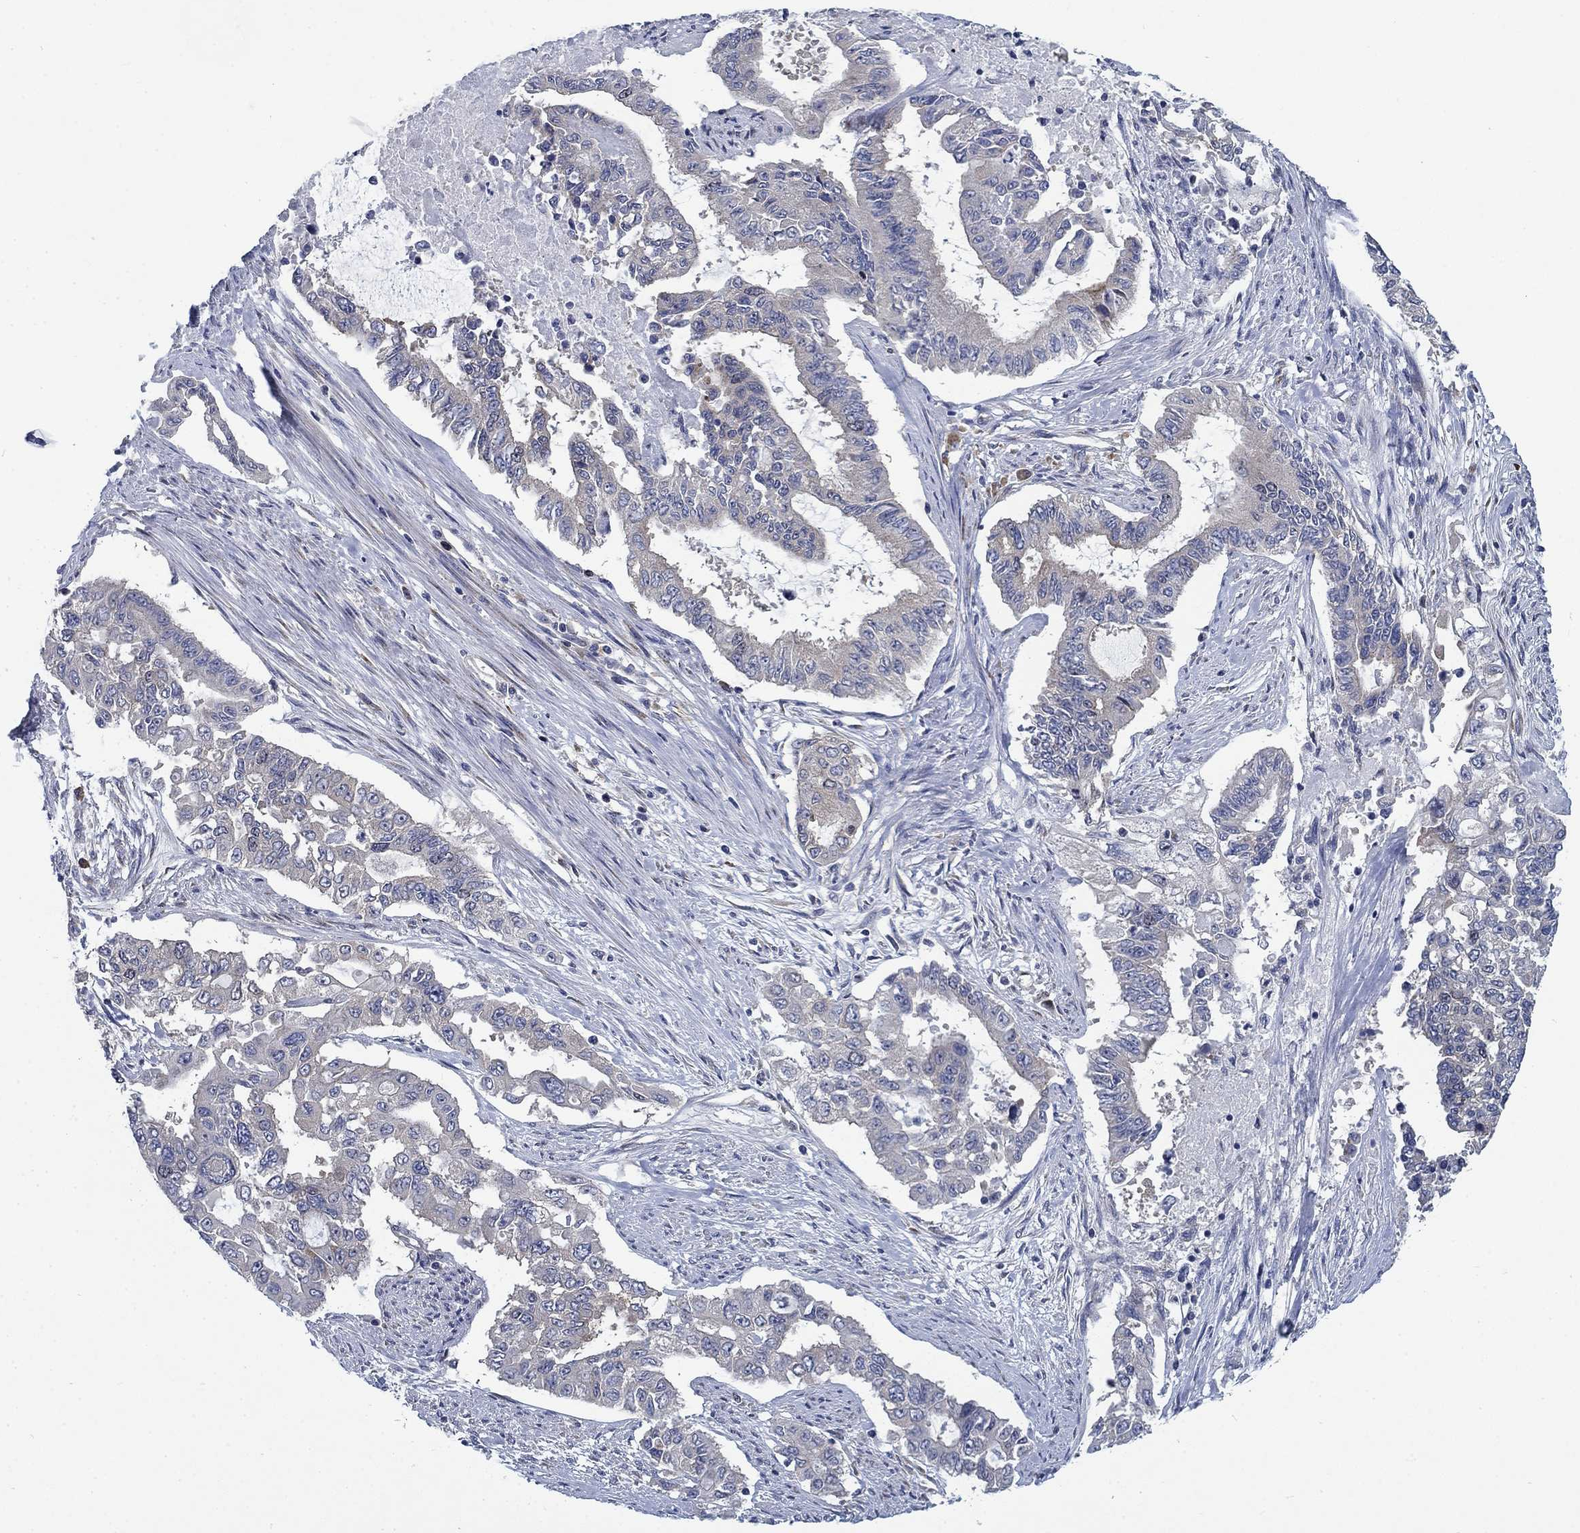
{"staining": {"intensity": "negative", "quantity": "none", "location": "none"}, "tissue": "endometrial cancer", "cell_type": "Tumor cells", "image_type": "cancer", "snomed": [{"axis": "morphology", "description": "Adenocarcinoma, NOS"}, {"axis": "topography", "description": "Uterus"}], "caption": "This is a histopathology image of immunohistochemistry (IHC) staining of endometrial adenocarcinoma, which shows no positivity in tumor cells.", "gene": "MMP24", "patient": {"sex": "female", "age": 59}}